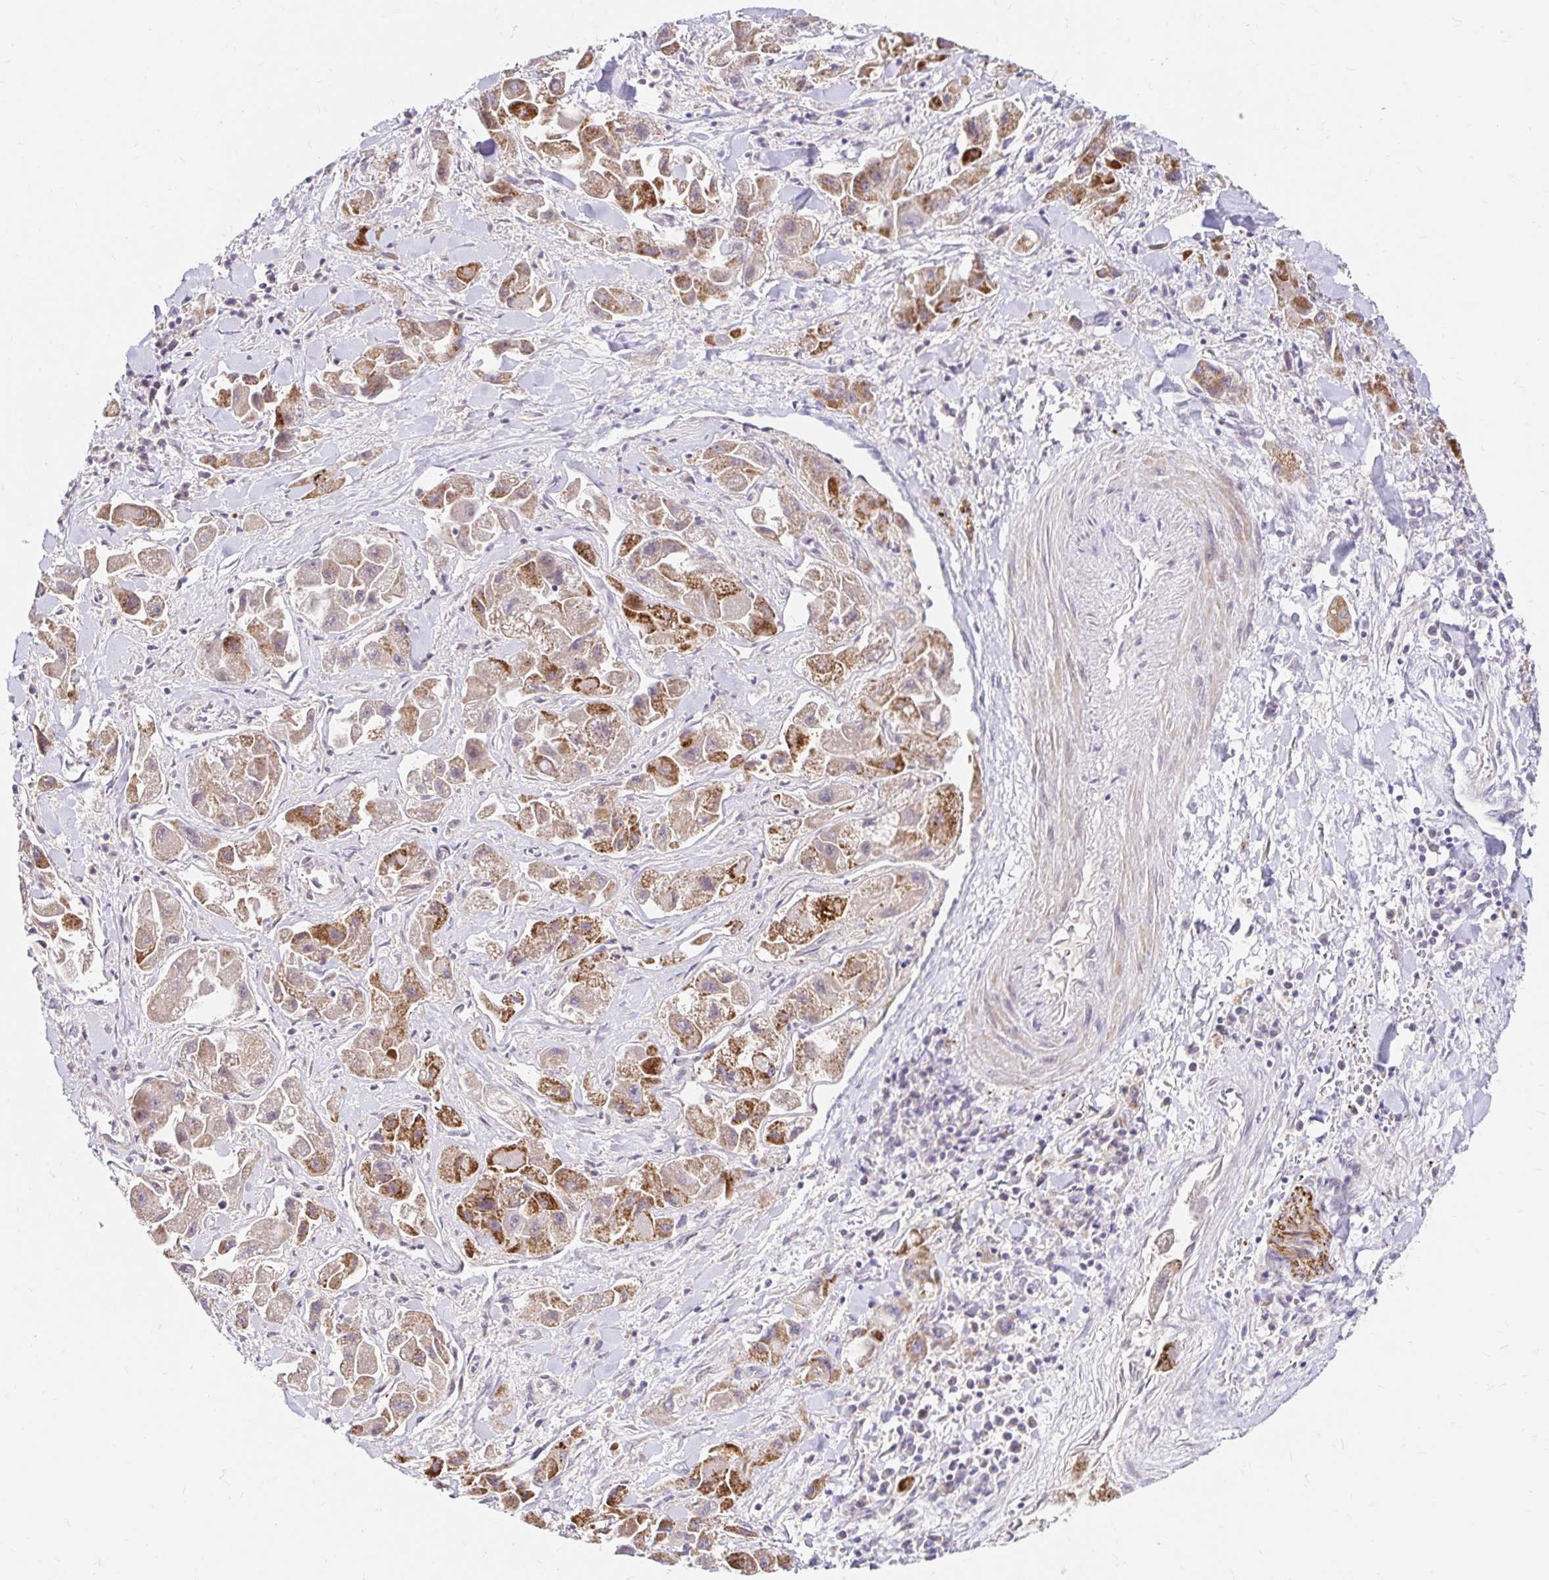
{"staining": {"intensity": "strong", "quantity": "25%-75%", "location": "cytoplasmic/membranous"}, "tissue": "liver cancer", "cell_type": "Tumor cells", "image_type": "cancer", "snomed": [{"axis": "morphology", "description": "Carcinoma, Hepatocellular, NOS"}, {"axis": "topography", "description": "Liver"}], "caption": "Immunohistochemical staining of liver cancer (hepatocellular carcinoma) shows high levels of strong cytoplasmic/membranous staining in about 25%-75% of tumor cells.", "gene": "GUCY1A1", "patient": {"sex": "male", "age": 24}}